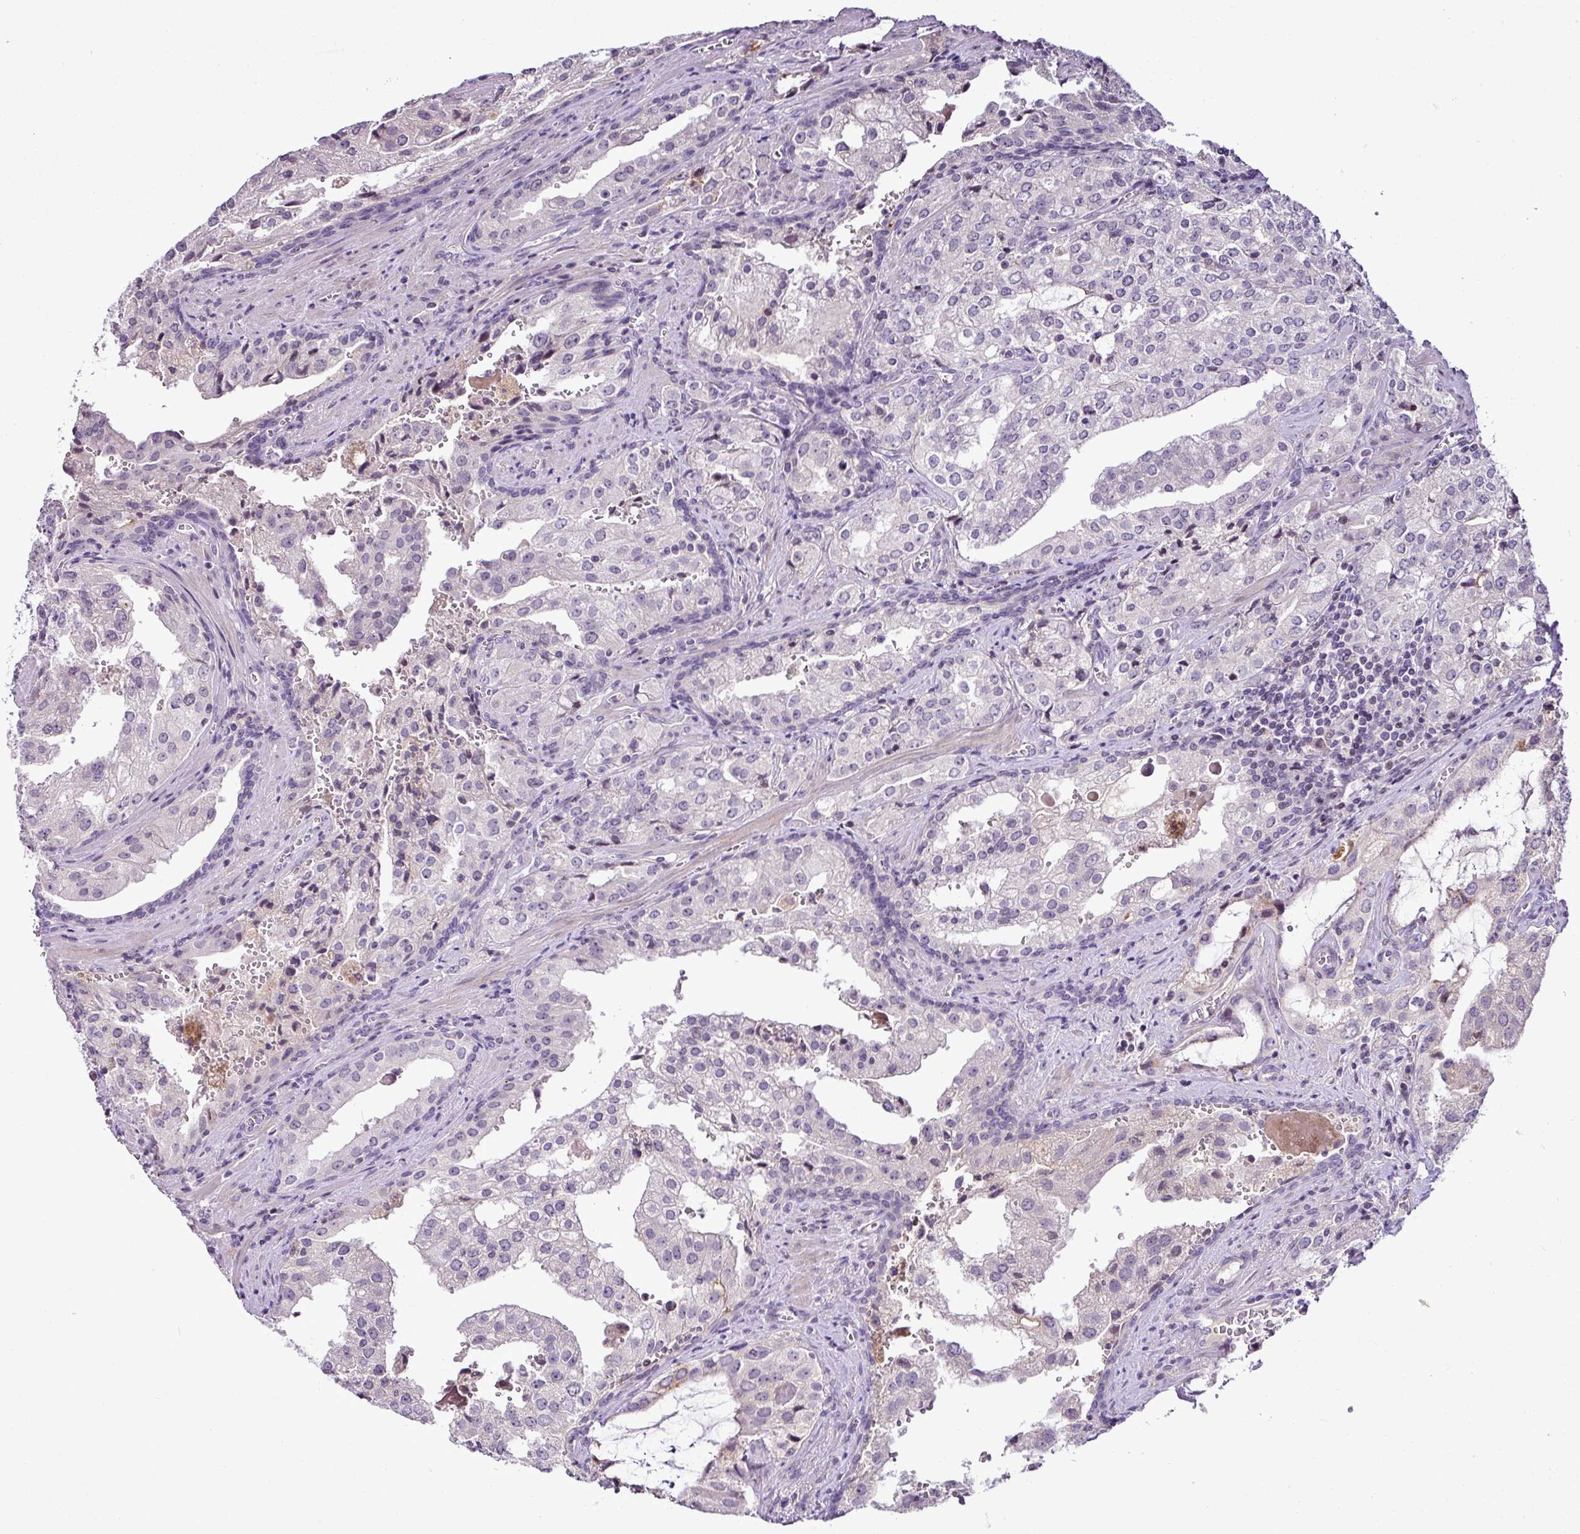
{"staining": {"intensity": "negative", "quantity": "none", "location": "none"}, "tissue": "prostate cancer", "cell_type": "Tumor cells", "image_type": "cancer", "snomed": [{"axis": "morphology", "description": "Adenocarcinoma, High grade"}, {"axis": "topography", "description": "Prostate"}], "caption": "Histopathology image shows no protein expression in tumor cells of prostate adenocarcinoma (high-grade) tissue.", "gene": "TEX30", "patient": {"sex": "male", "age": 68}}